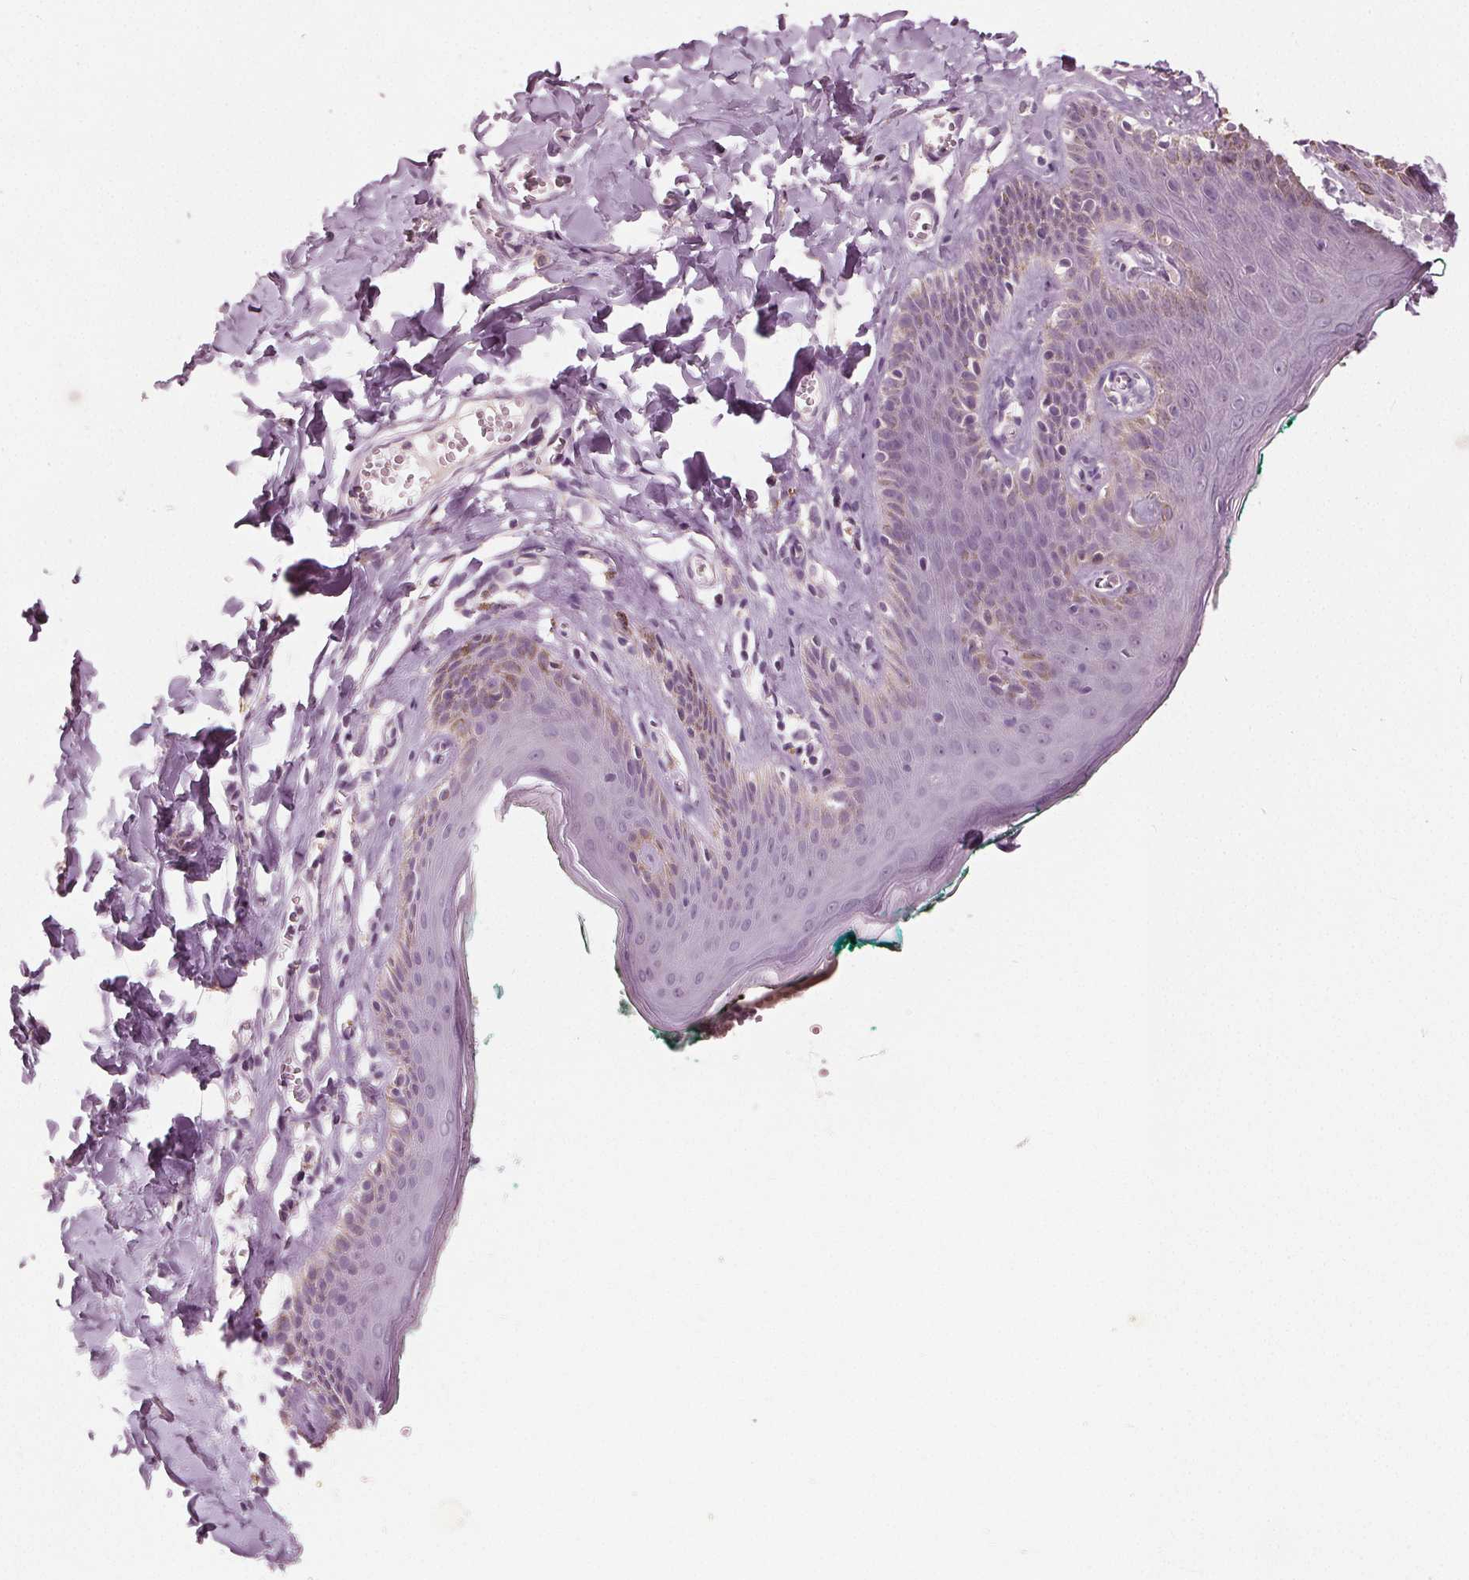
{"staining": {"intensity": "negative", "quantity": "none", "location": "none"}, "tissue": "skin", "cell_type": "Epidermal cells", "image_type": "normal", "snomed": [{"axis": "morphology", "description": "Normal tissue, NOS"}, {"axis": "topography", "description": "Vulva"}, {"axis": "topography", "description": "Peripheral nerve tissue"}], "caption": "This is a micrograph of immunohistochemistry staining of normal skin, which shows no expression in epidermal cells. (Stains: DAB IHC with hematoxylin counter stain, Microscopy: brightfield microscopy at high magnification).", "gene": "TKFC", "patient": {"sex": "female", "age": 66}}